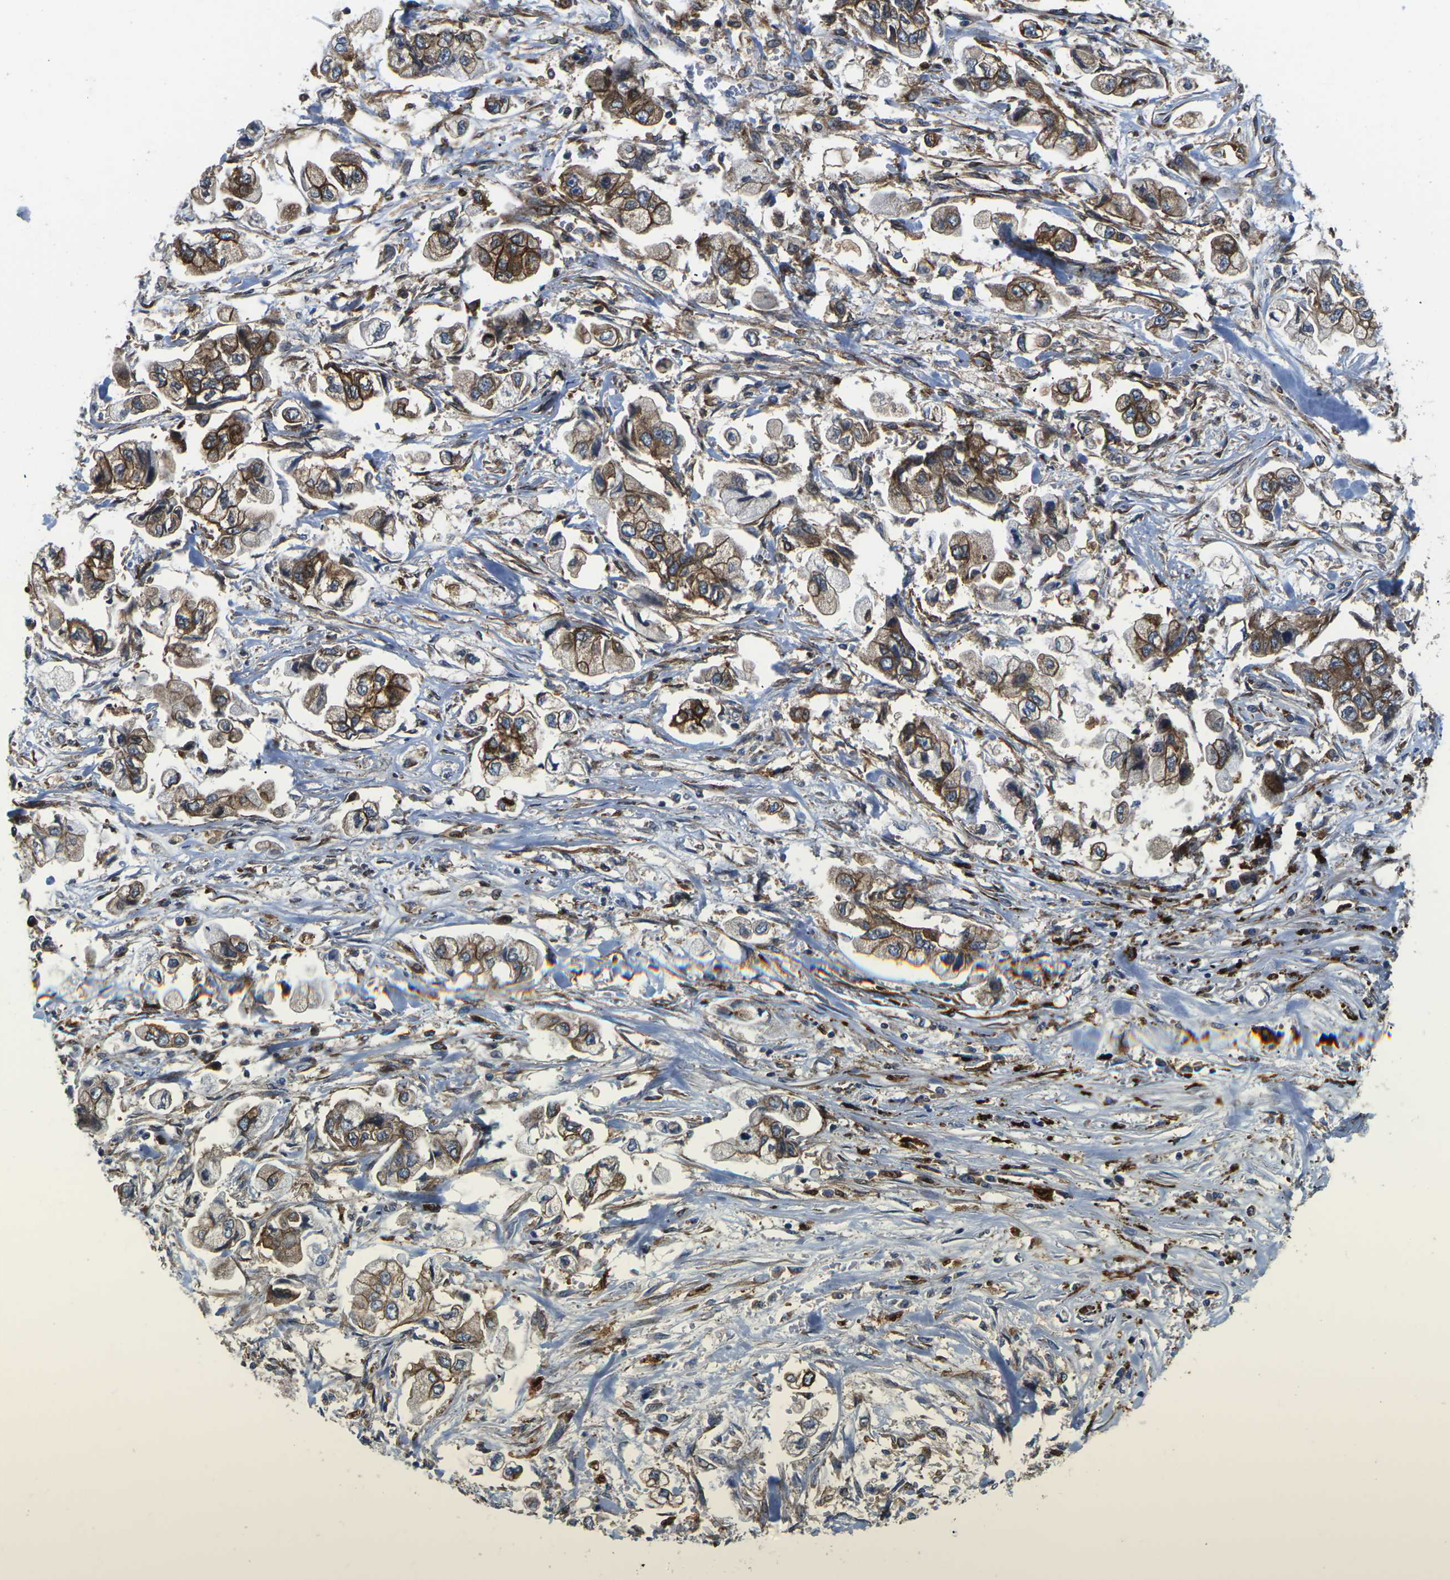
{"staining": {"intensity": "strong", "quantity": ">75%", "location": "cytoplasmic/membranous"}, "tissue": "stomach cancer", "cell_type": "Tumor cells", "image_type": "cancer", "snomed": [{"axis": "morphology", "description": "Normal tissue, NOS"}, {"axis": "morphology", "description": "Adenocarcinoma, NOS"}, {"axis": "topography", "description": "Stomach"}], "caption": "Adenocarcinoma (stomach) was stained to show a protein in brown. There is high levels of strong cytoplasmic/membranous expression in about >75% of tumor cells. The staining was performed using DAB (3,3'-diaminobenzidine), with brown indicating positive protein expression. Nuclei are stained blue with hematoxylin.", "gene": "DLG1", "patient": {"sex": "male", "age": 62}}